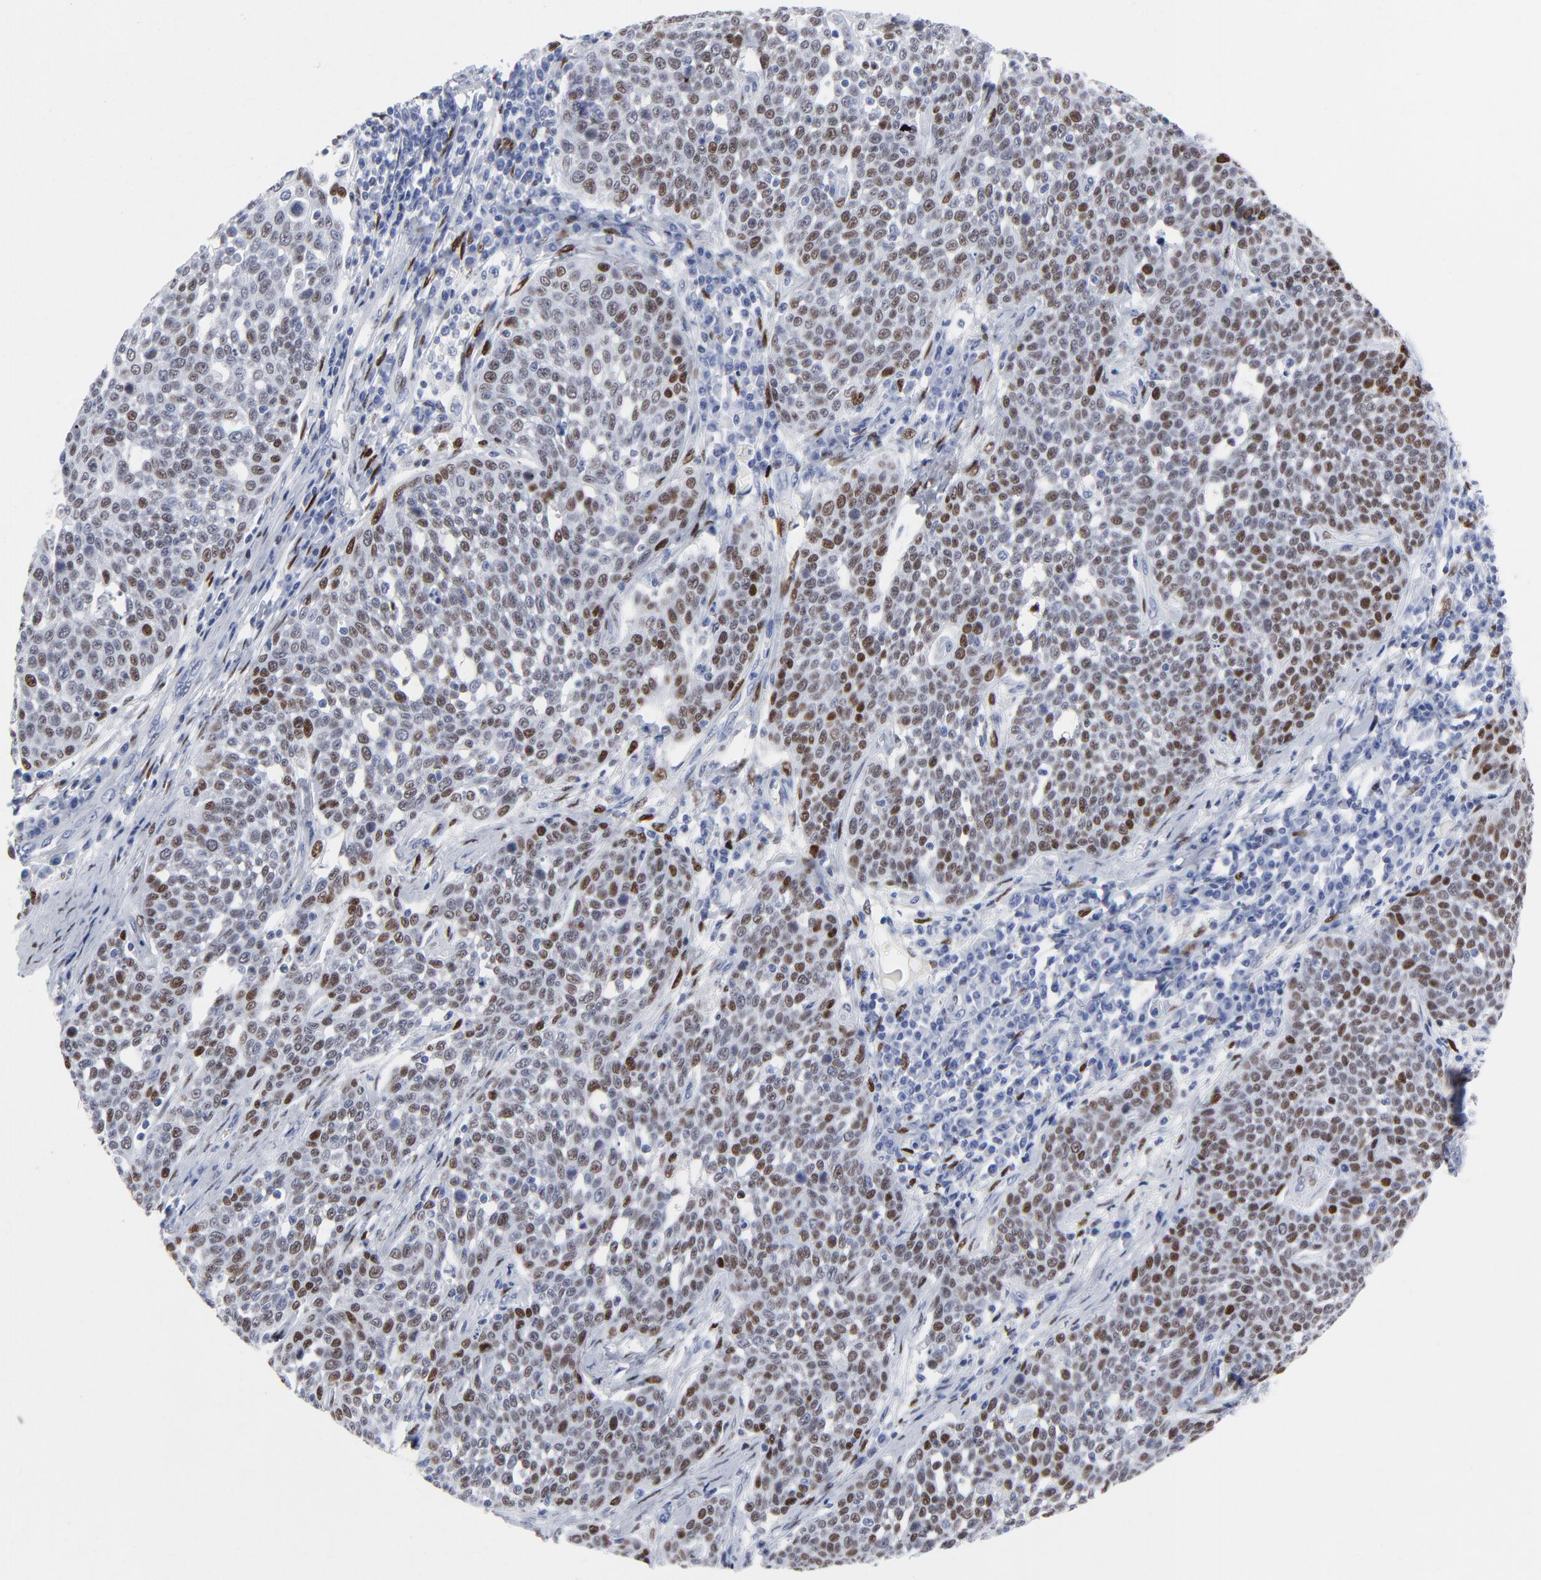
{"staining": {"intensity": "strong", "quantity": ">75%", "location": "nuclear"}, "tissue": "cervical cancer", "cell_type": "Tumor cells", "image_type": "cancer", "snomed": [{"axis": "morphology", "description": "Squamous cell carcinoma, NOS"}, {"axis": "topography", "description": "Cervix"}], "caption": "This histopathology image shows IHC staining of cervical squamous cell carcinoma, with high strong nuclear staining in approximately >75% of tumor cells.", "gene": "JUN", "patient": {"sex": "female", "age": 34}}